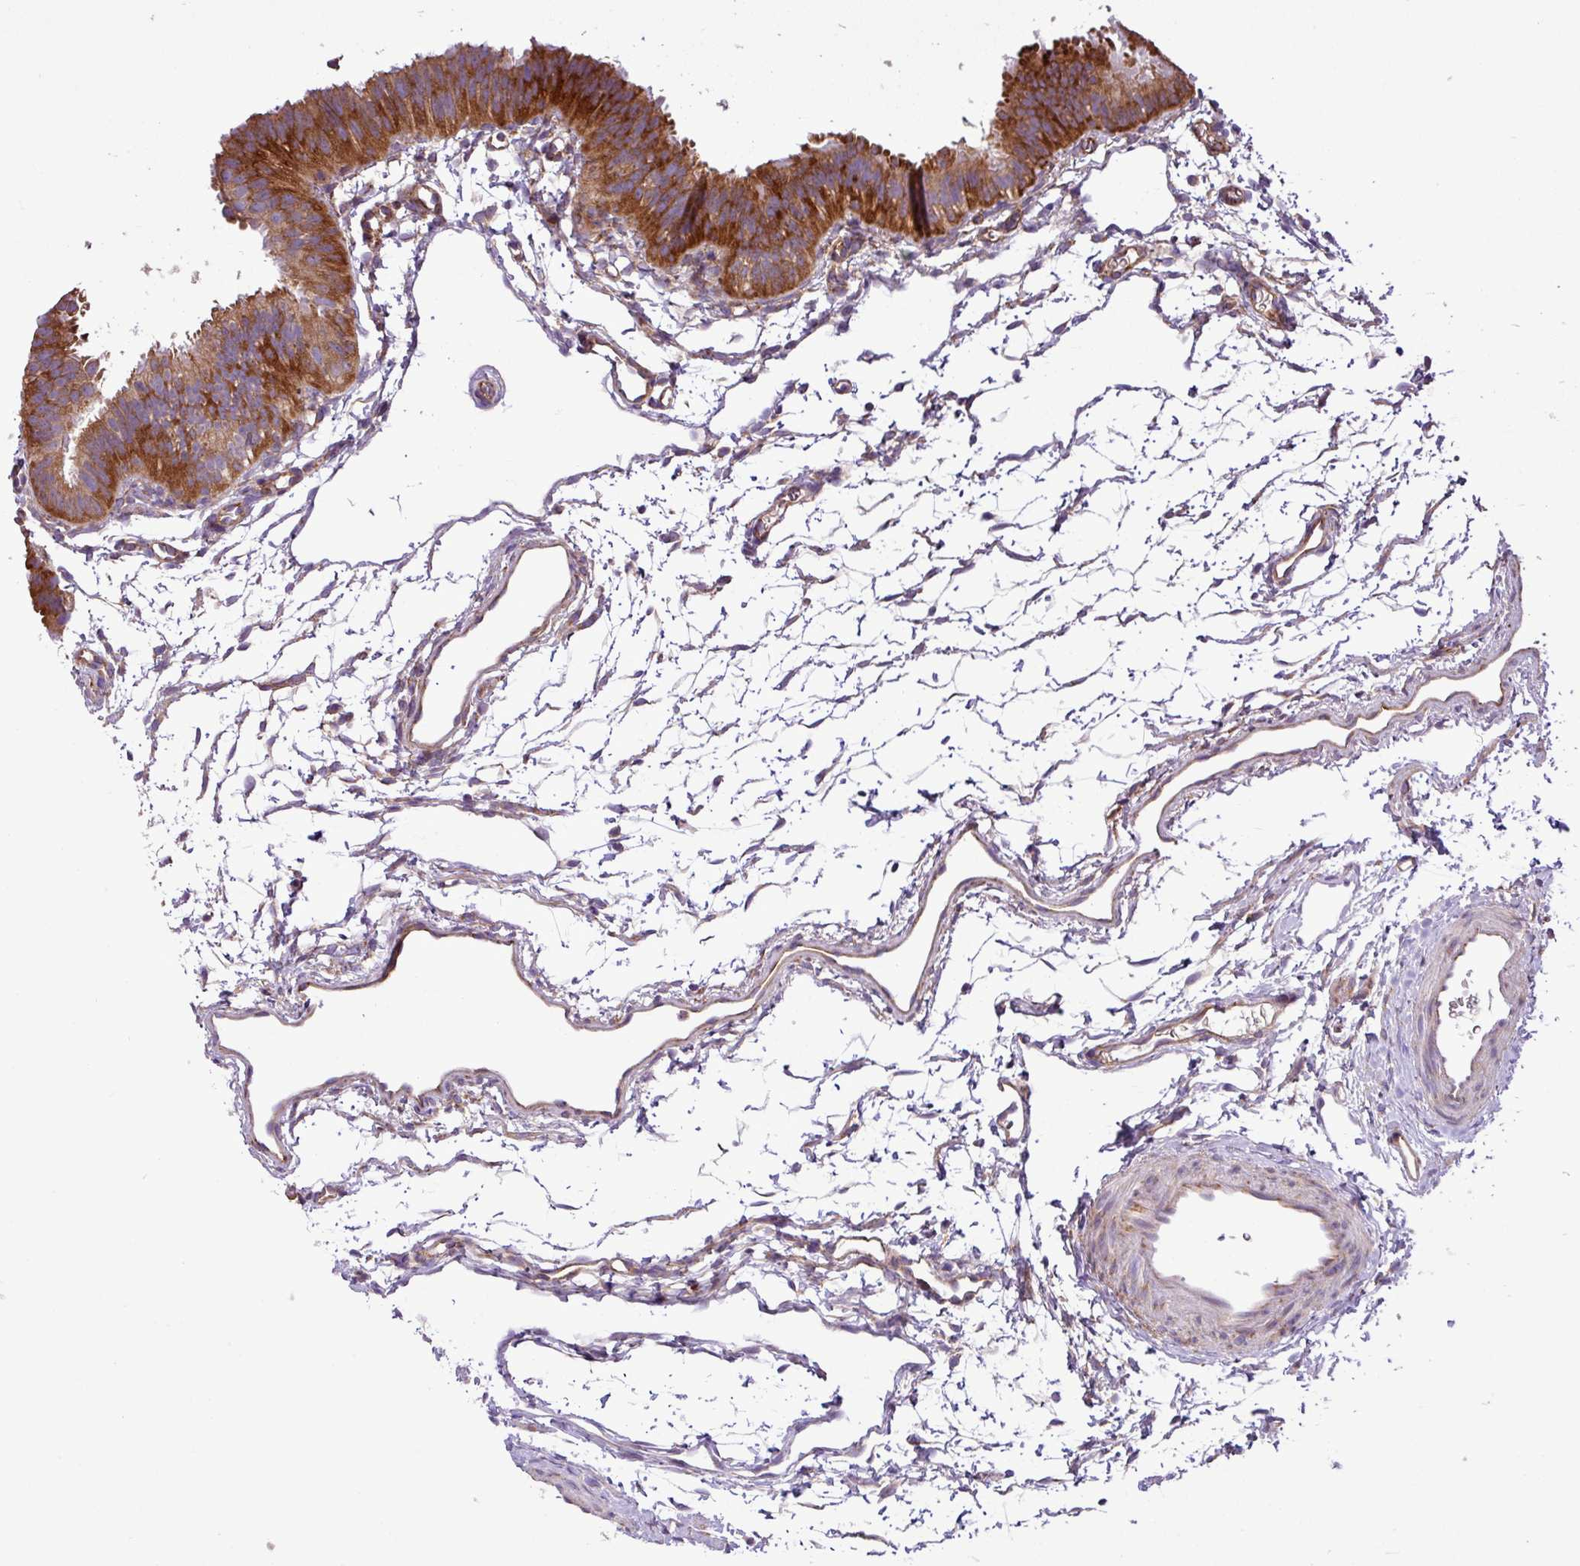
{"staining": {"intensity": "strong", "quantity": ">75%", "location": "cytoplasmic/membranous"}, "tissue": "fallopian tube", "cell_type": "Glandular cells", "image_type": "normal", "snomed": [{"axis": "morphology", "description": "Normal tissue, NOS"}, {"axis": "topography", "description": "Fallopian tube"}], "caption": "IHC image of normal fallopian tube stained for a protein (brown), which demonstrates high levels of strong cytoplasmic/membranous expression in about >75% of glandular cells.", "gene": "RPL13", "patient": {"sex": "female", "age": 35}}